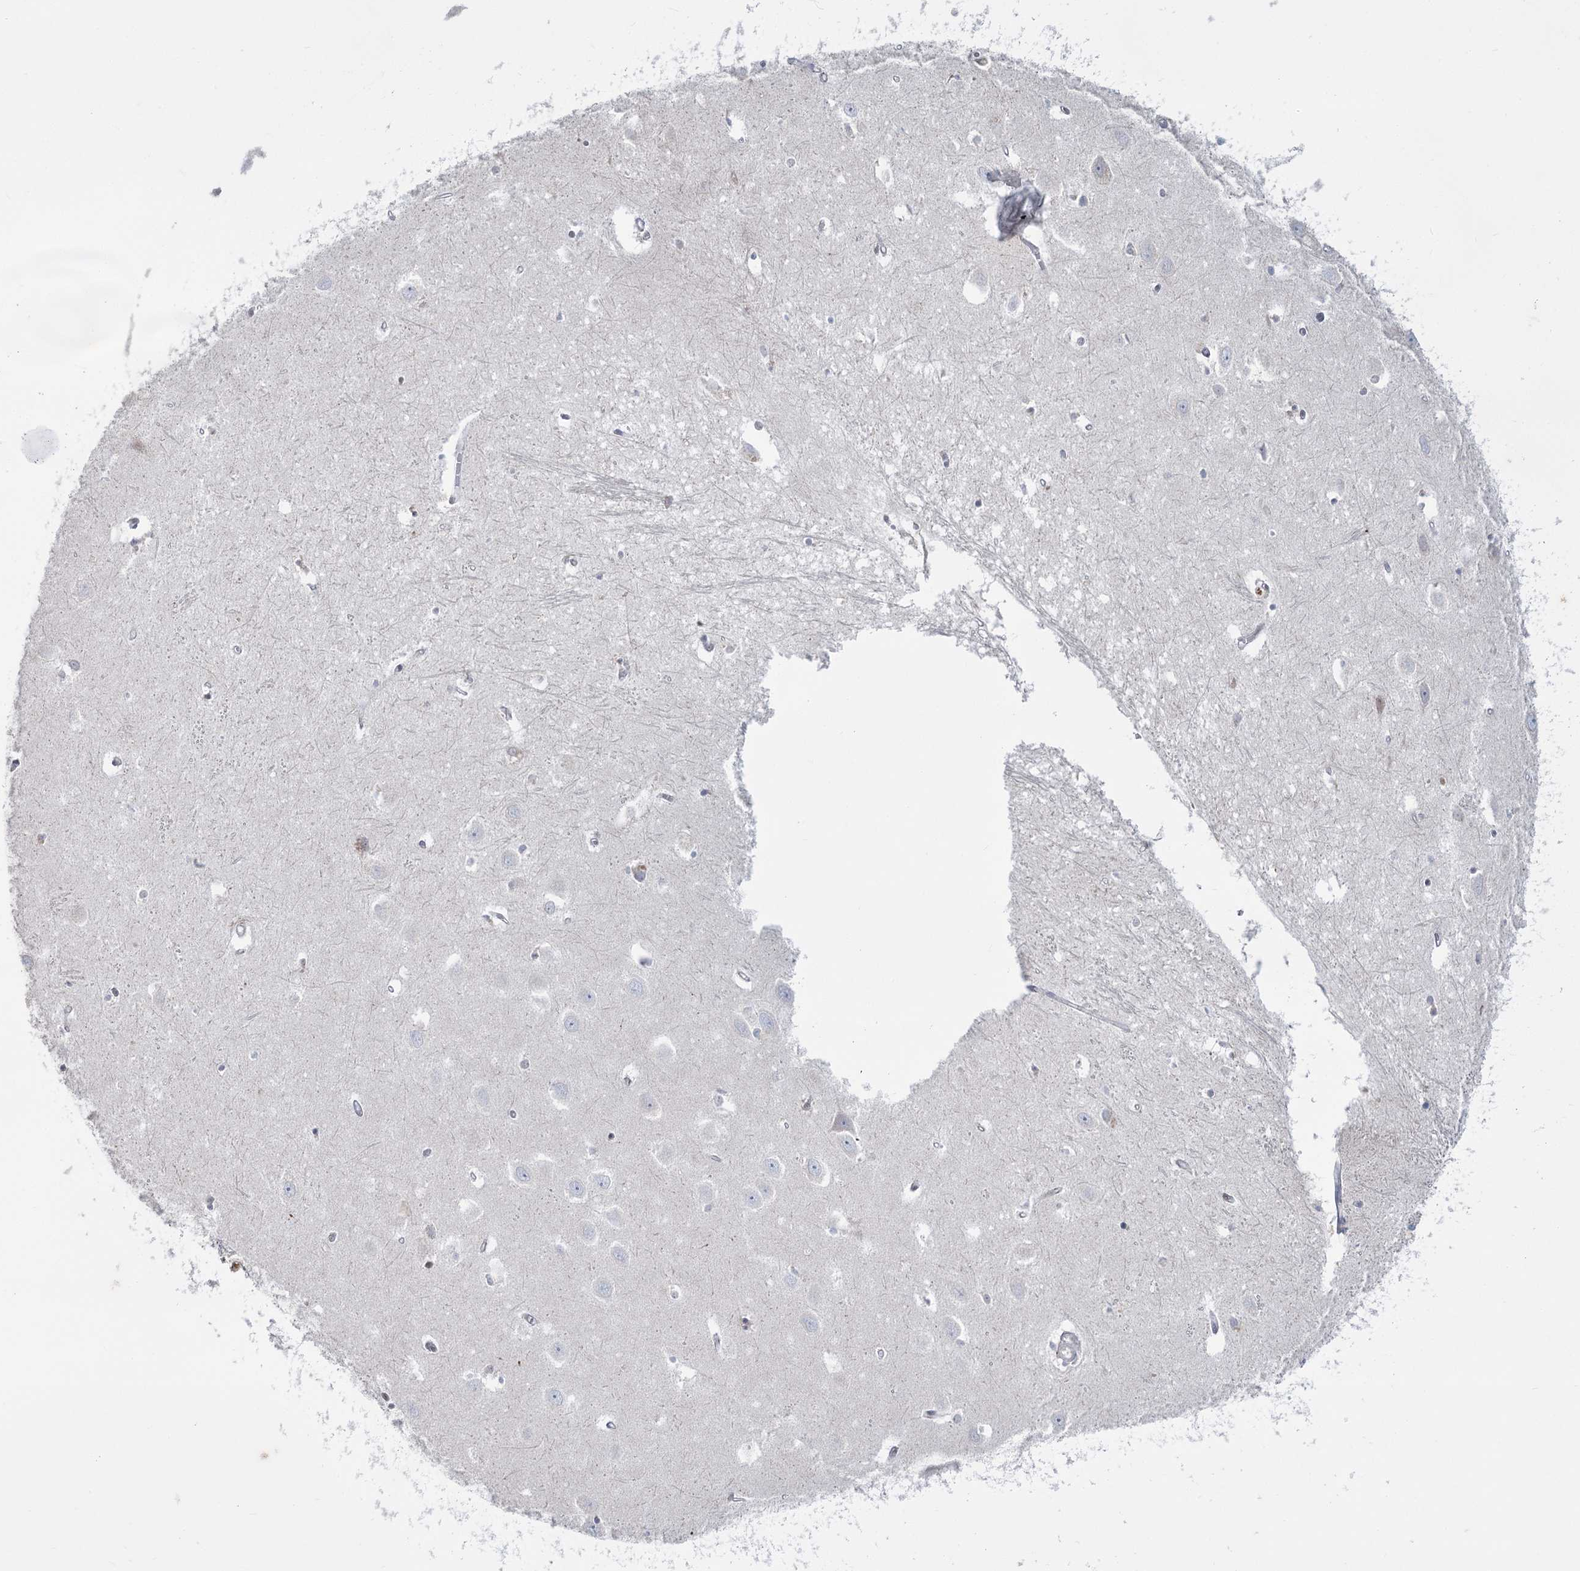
{"staining": {"intensity": "negative", "quantity": "none", "location": "none"}, "tissue": "hippocampus", "cell_type": "Glial cells", "image_type": "normal", "snomed": [{"axis": "morphology", "description": "Normal tissue, NOS"}, {"axis": "topography", "description": "Hippocampus"}], "caption": "This is a image of immunohistochemistry staining of normal hippocampus, which shows no expression in glial cells.", "gene": "MTG1", "patient": {"sex": "female", "age": 64}}